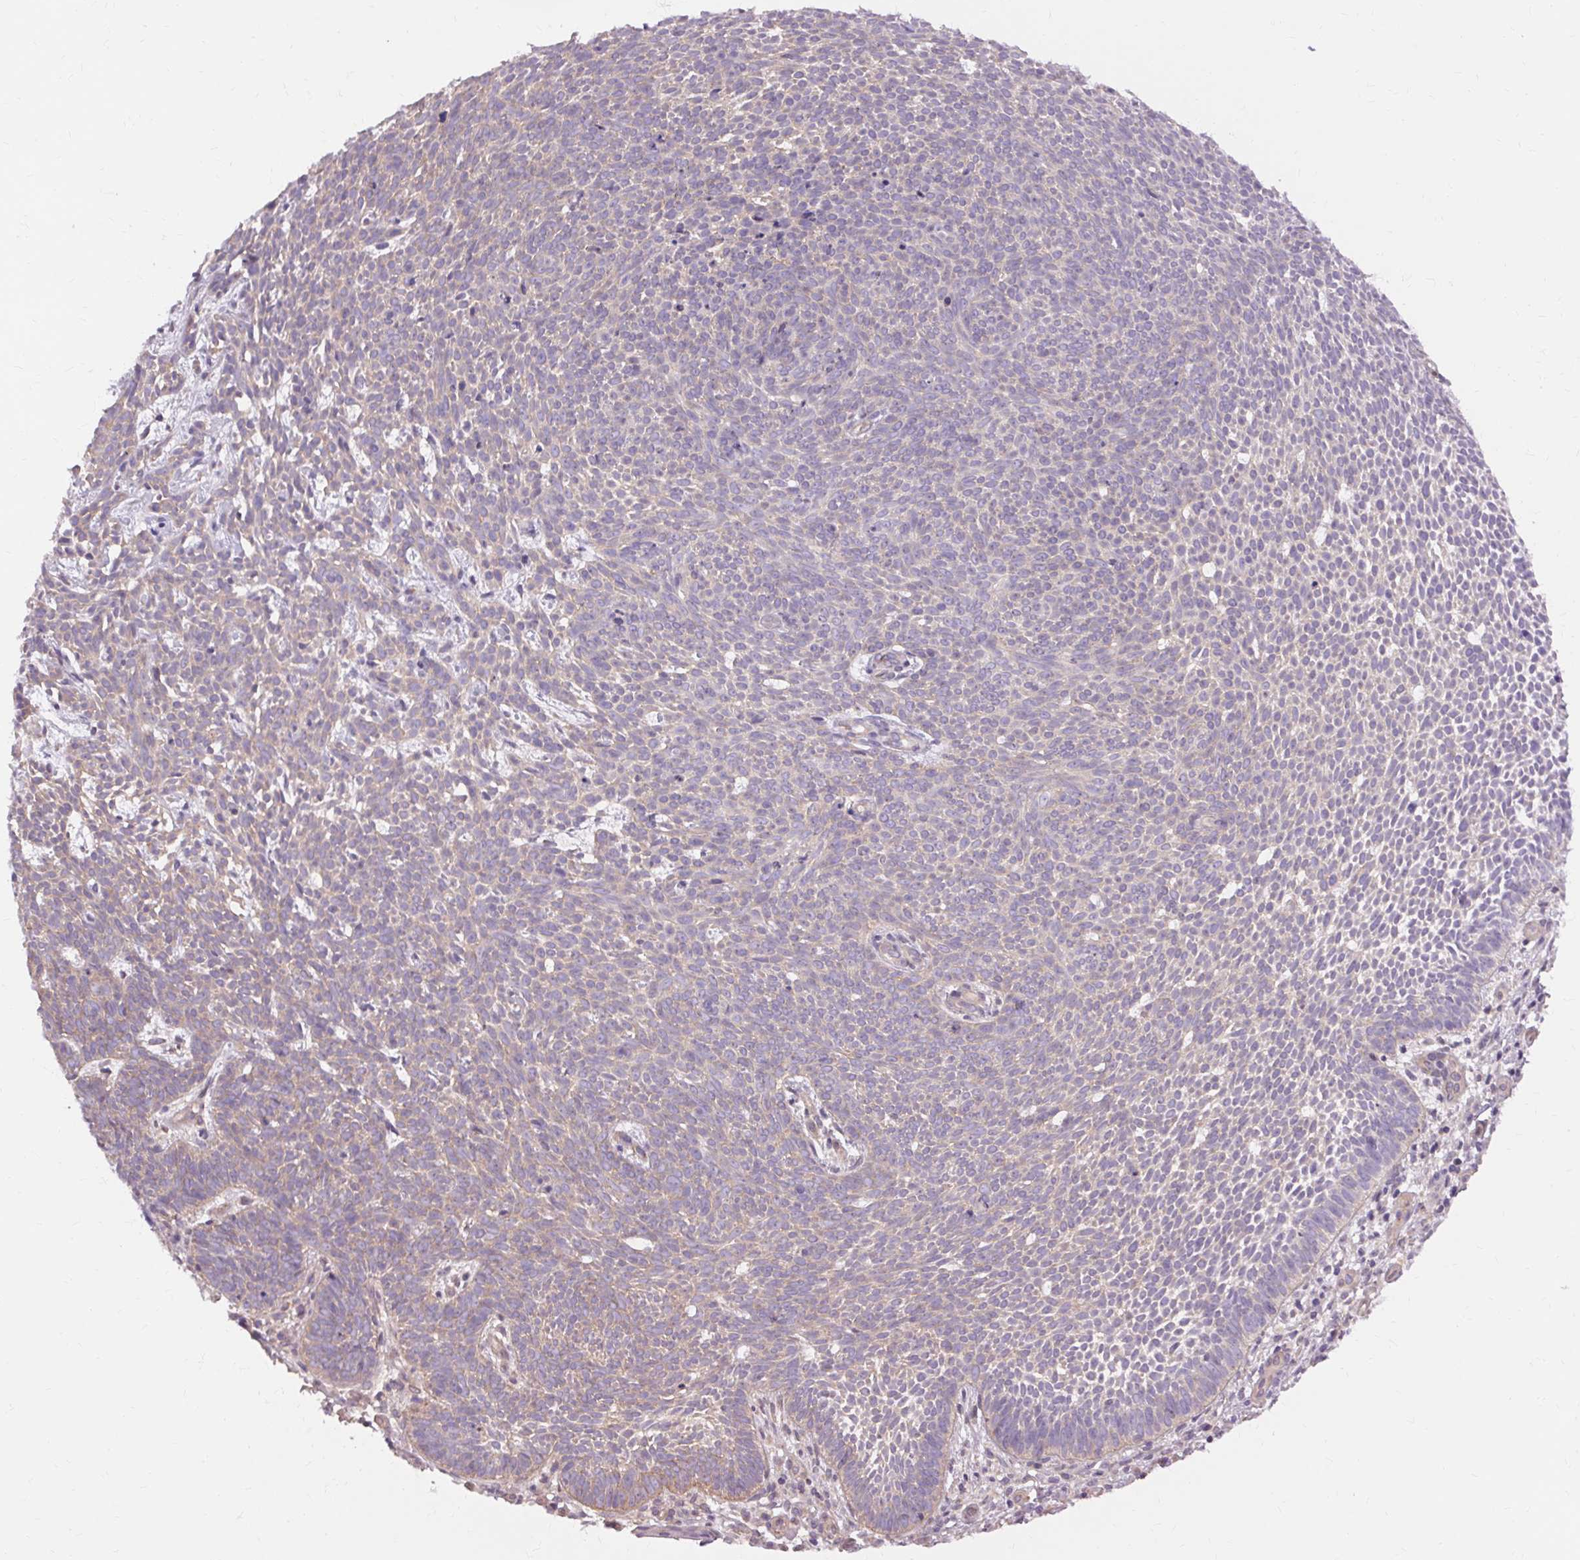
{"staining": {"intensity": "weak", "quantity": "<25%", "location": "cytoplasmic/membranous"}, "tissue": "skin cancer", "cell_type": "Tumor cells", "image_type": "cancer", "snomed": [{"axis": "morphology", "description": "Basal cell carcinoma"}, {"axis": "topography", "description": "Skin"}], "caption": "Immunohistochemistry (IHC) of basal cell carcinoma (skin) reveals no staining in tumor cells.", "gene": "TM6SF1", "patient": {"sex": "male", "age": 59}}